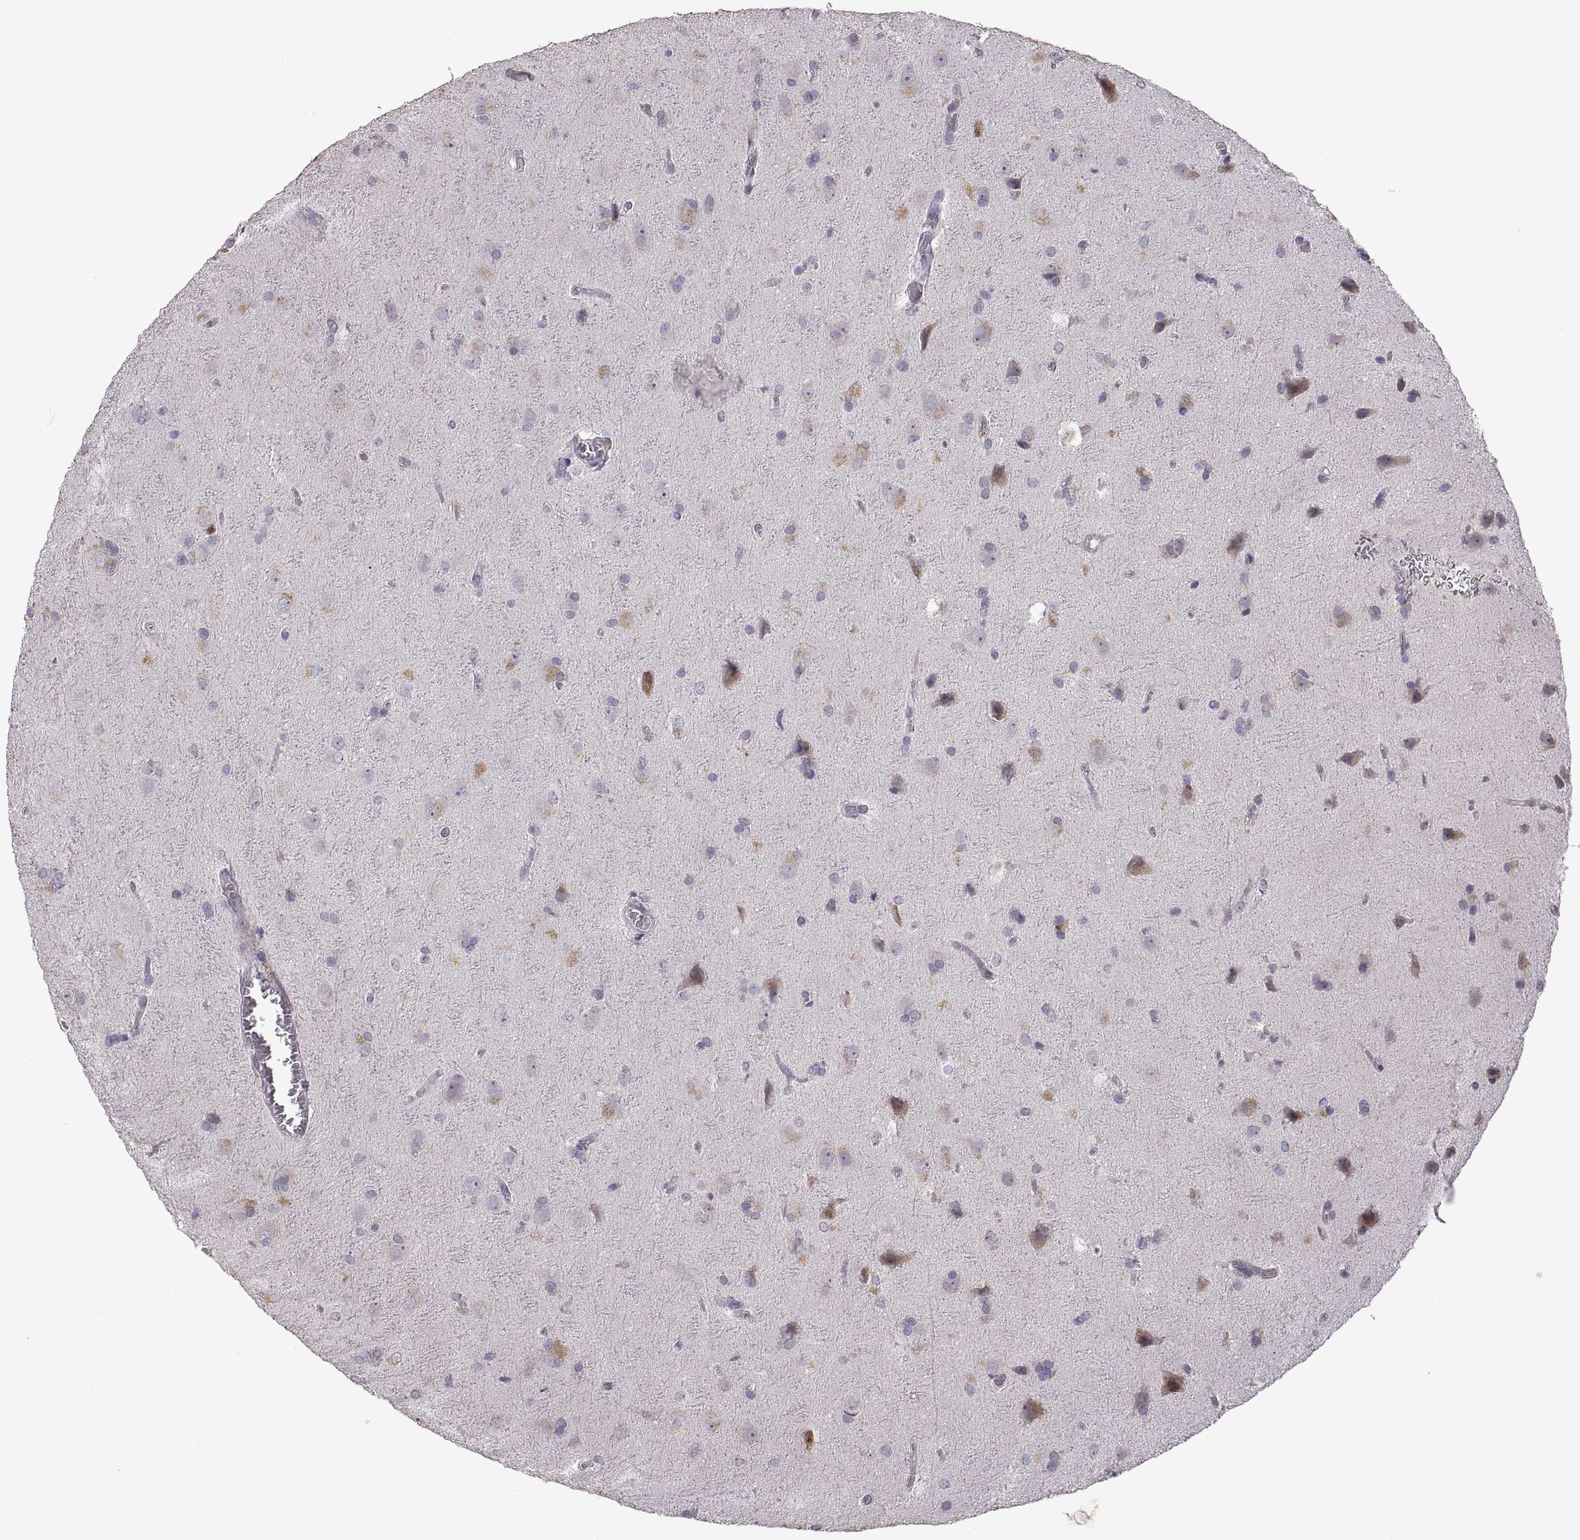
{"staining": {"intensity": "negative", "quantity": "none", "location": "none"}, "tissue": "glioma", "cell_type": "Tumor cells", "image_type": "cancer", "snomed": [{"axis": "morphology", "description": "Glioma, malignant, Low grade"}, {"axis": "topography", "description": "Brain"}], "caption": "Immunohistochemistry histopathology image of human glioma stained for a protein (brown), which shows no positivity in tumor cells. (DAB IHC with hematoxylin counter stain).", "gene": "DEFB136", "patient": {"sex": "male", "age": 58}}